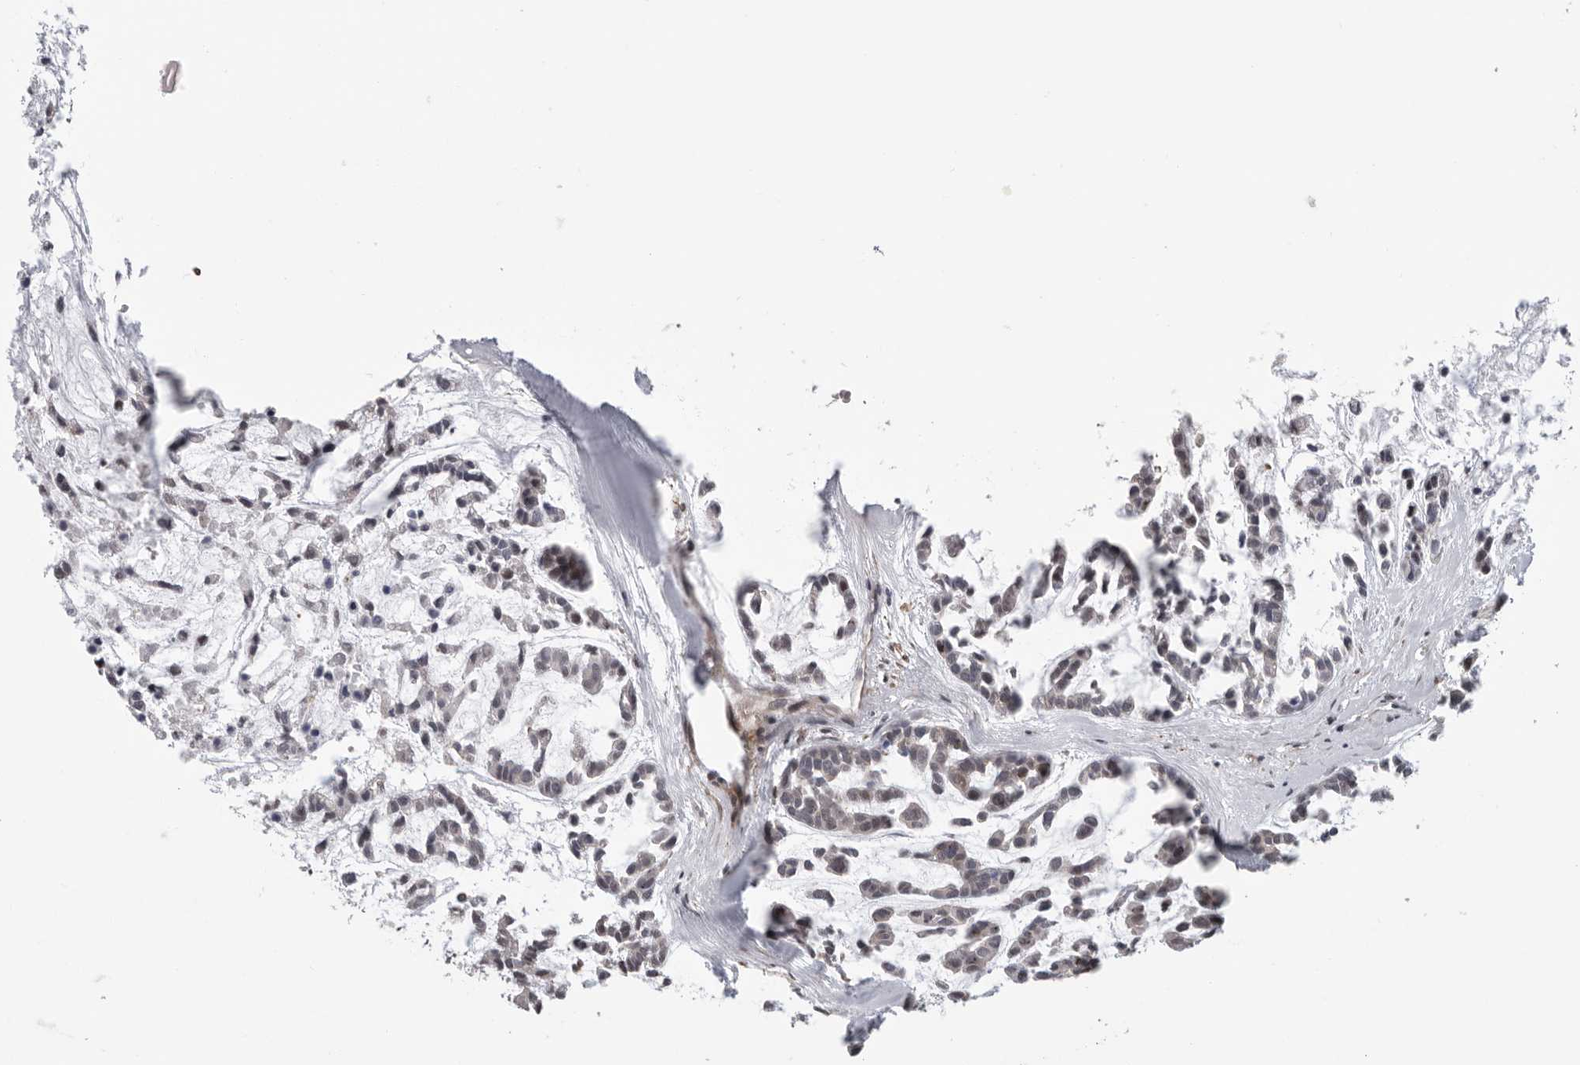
{"staining": {"intensity": "negative", "quantity": "none", "location": "none"}, "tissue": "head and neck cancer", "cell_type": "Tumor cells", "image_type": "cancer", "snomed": [{"axis": "morphology", "description": "Adenocarcinoma, NOS"}, {"axis": "morphology", "description": "Adenoma, NOS"}, {"axis": "topography", "description": "Head-Neck"}], "caption": "High power microscopy image of an immunohistochemistry (IHC) micrograph of head and neck cancer (adenocarcinoma), revealing no significant positivity in tumor cells.", "gene": "RALGPS2", "patient": {"sex": "female", "age": 55}}